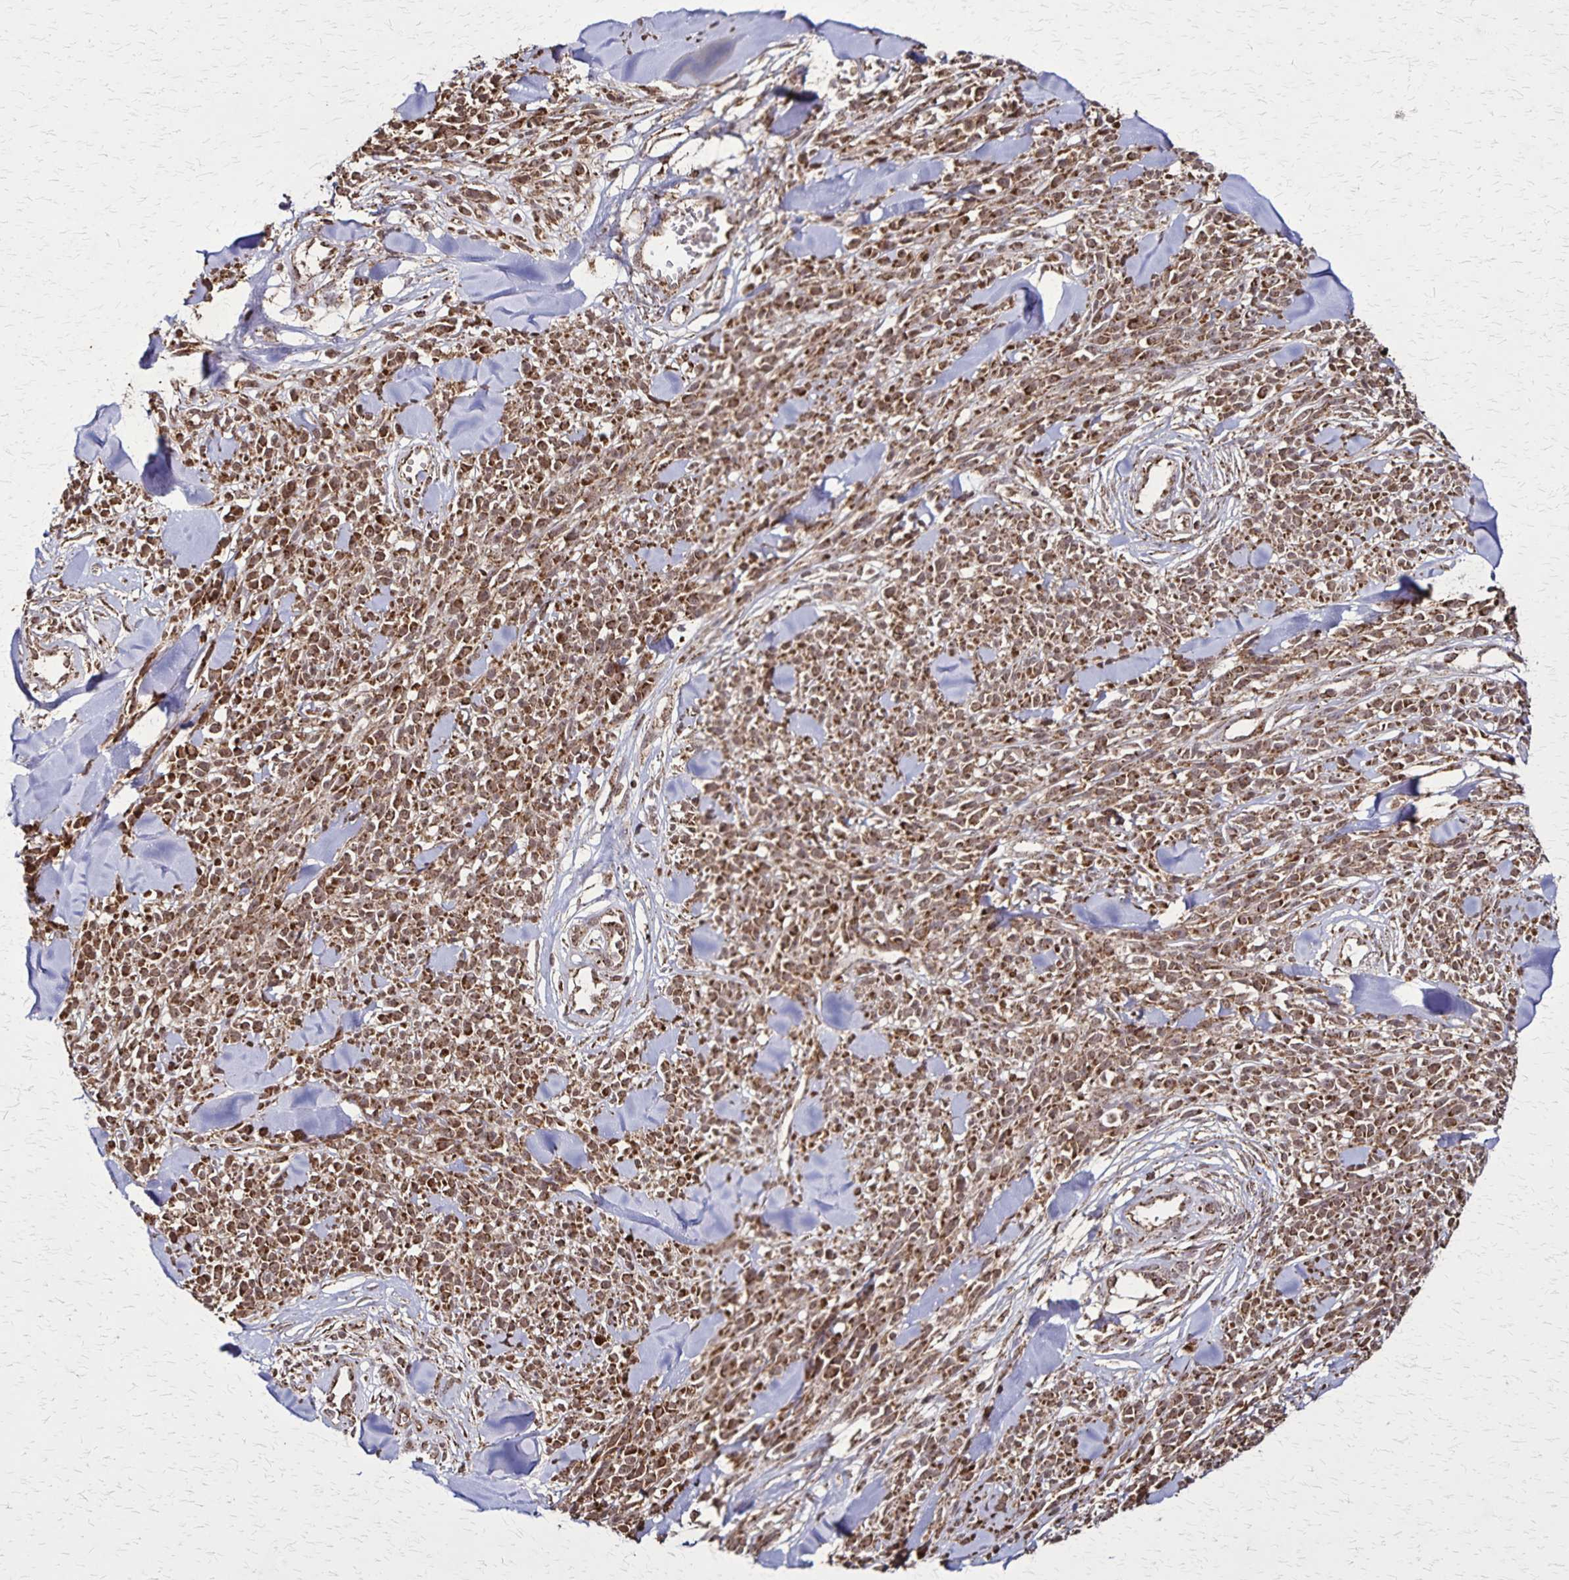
{"staining": {"intensity": "moderate", "quantity": ">75%", "location": "cytoplasmic/membranous"}, "tissue": "melanoma", "cell_type": "Tumor cells", "image_type": "cancer", "snomed": [{"axis": "morphology", "description": "Malignant melanoma, NOS"}, {"axis": "topography", "description": "Skin"}, {"axis": "topography", "description": "Skin of trunk"}], "caption": "Malignant melanoma stained with a protein marker reveals moderate staining in tumor cells.", "gene": "NFS1", "patient": {"sex": "male", "age": 74}}